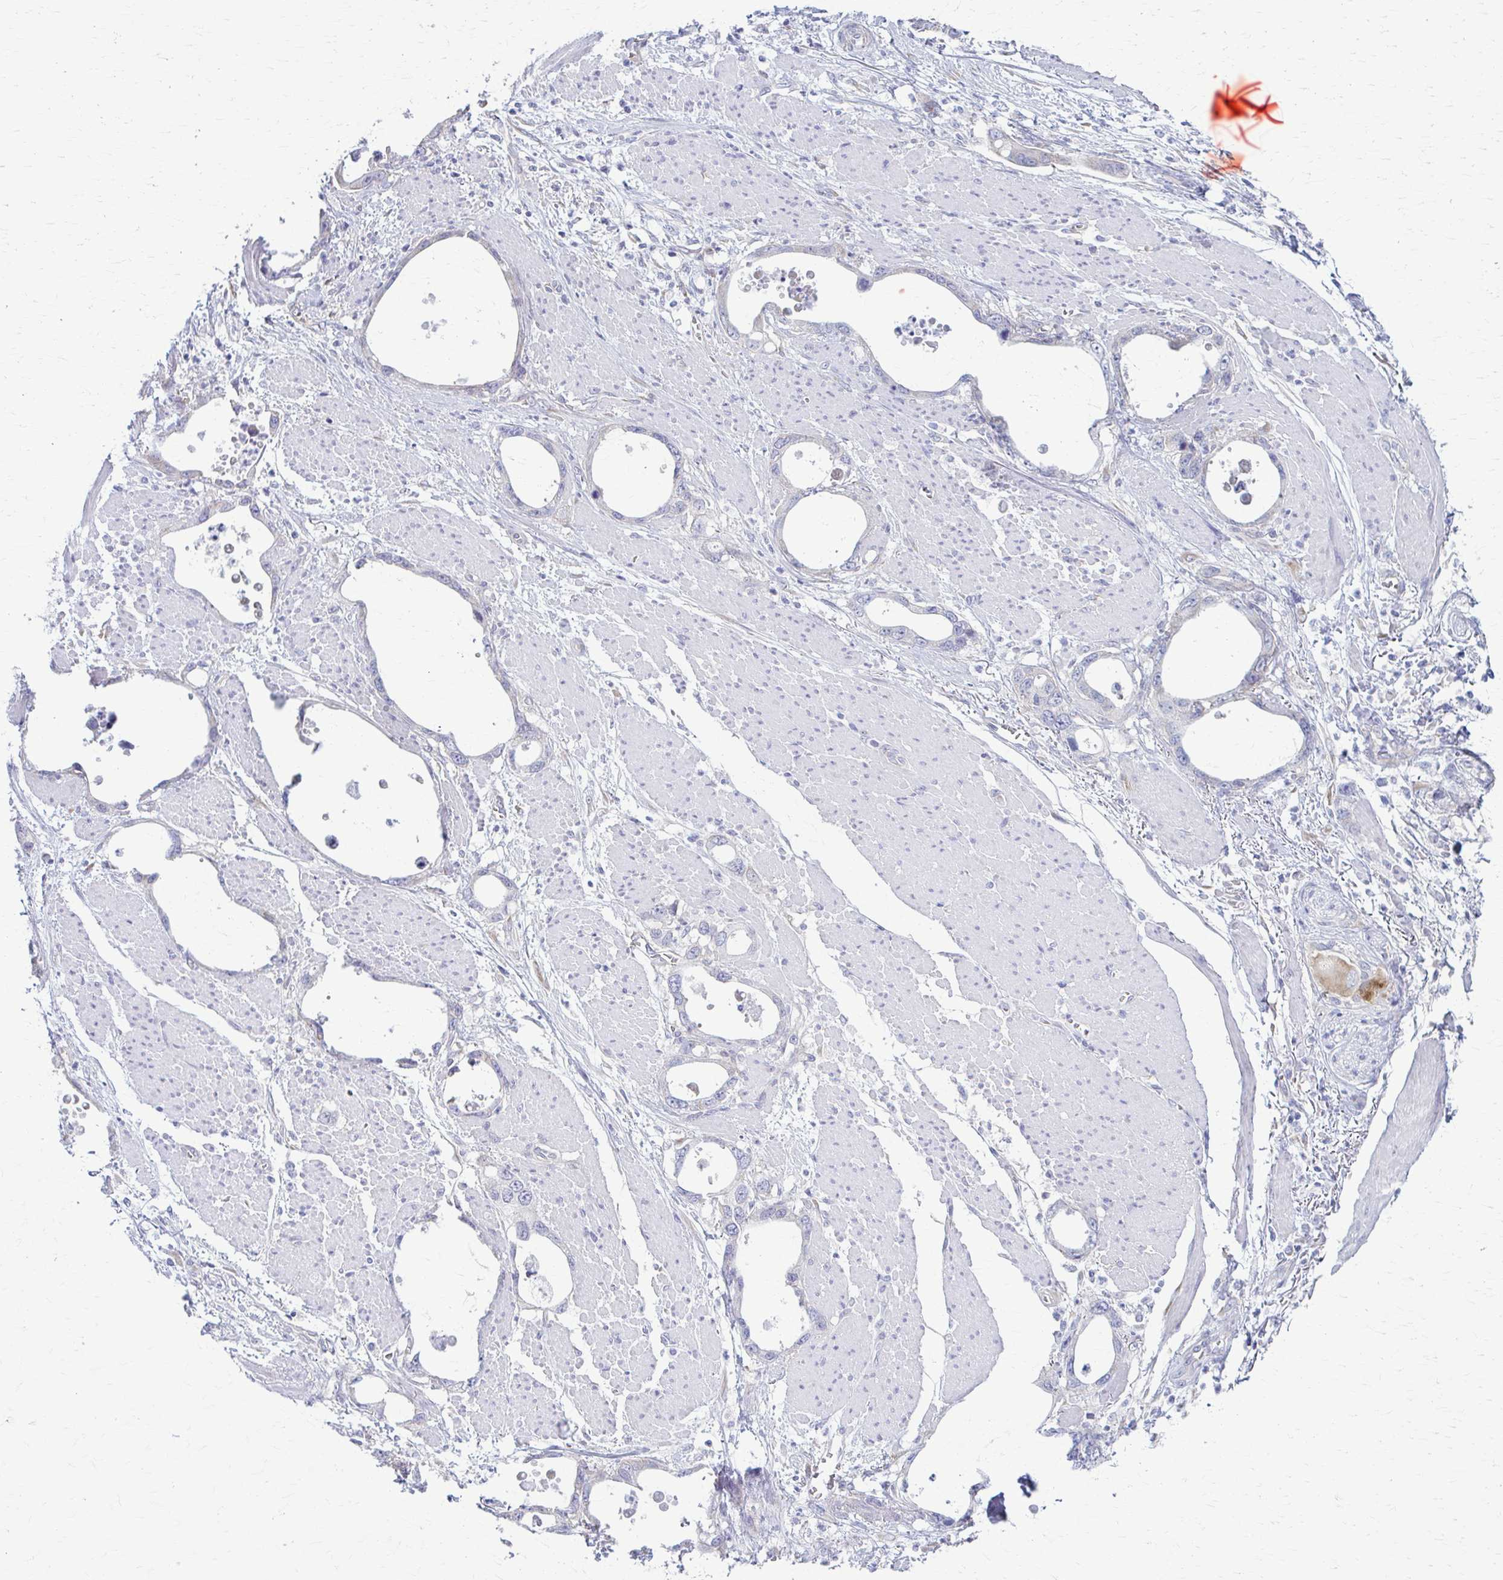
{"staining": {"intensity": "negative", "quantity": "none", "location": "none"}, "tissue": "stomach cancer", "cell_type": "Tumor cells", "image_type": "cancer", "snomed": [{"axis": "morphology", "description": "Adenocarcinoma, NOS"}, {"axis": "topography", "description": "Stomach, upper"}], "caption": "High magnification brightfield microscopy of stomach cancer stained with DAB (3,3'-diaminobenzidine) (brown) and counterstained with hematoxylin (blue): tumor cells show no significant expression.", "gene": "PRKRA", "patient": {"sex": "male", "age": 74}}